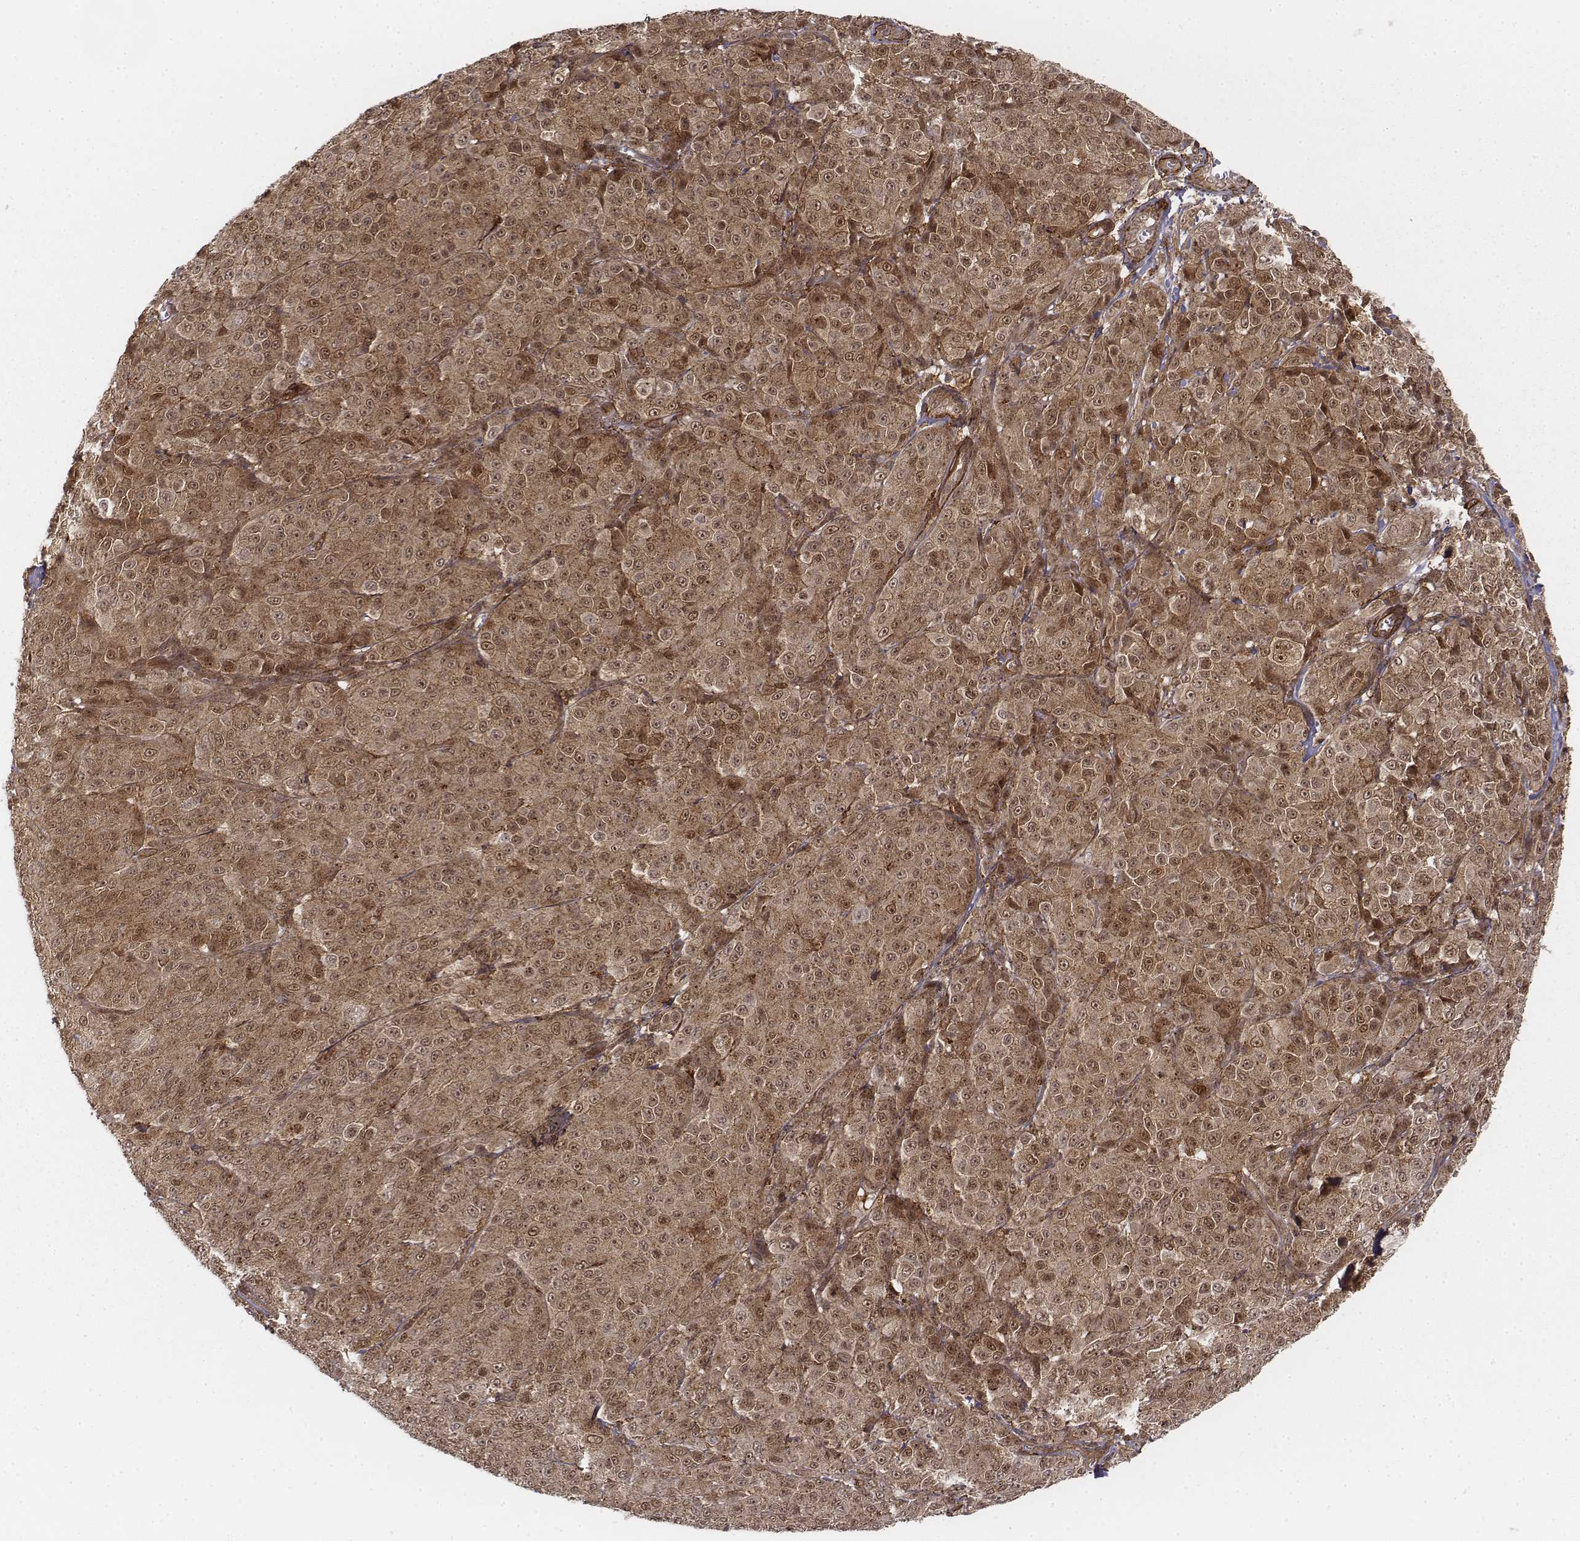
{"staining": {"intensity": "moderate", "quantity": ">75%", "location": "cytoplasmic/membranous,nuclear"}, "tissue": "melanoma", "cell_type": "Tumor cells", "image_type": "cancer", "snomed": [{"axis": "morphology", "description": "Malignant melanoma, NOS"}, {"axis": "topography", "description": "Skin"}], "caption": "Tumor cells reveal medium levels of moderate cytoplasmic/membranous and nuclear staining in approximately >75% of cells in malignant melanoma.", "gene": "ZFYVE19", "patient": {"sex": "male", "age": 89}}